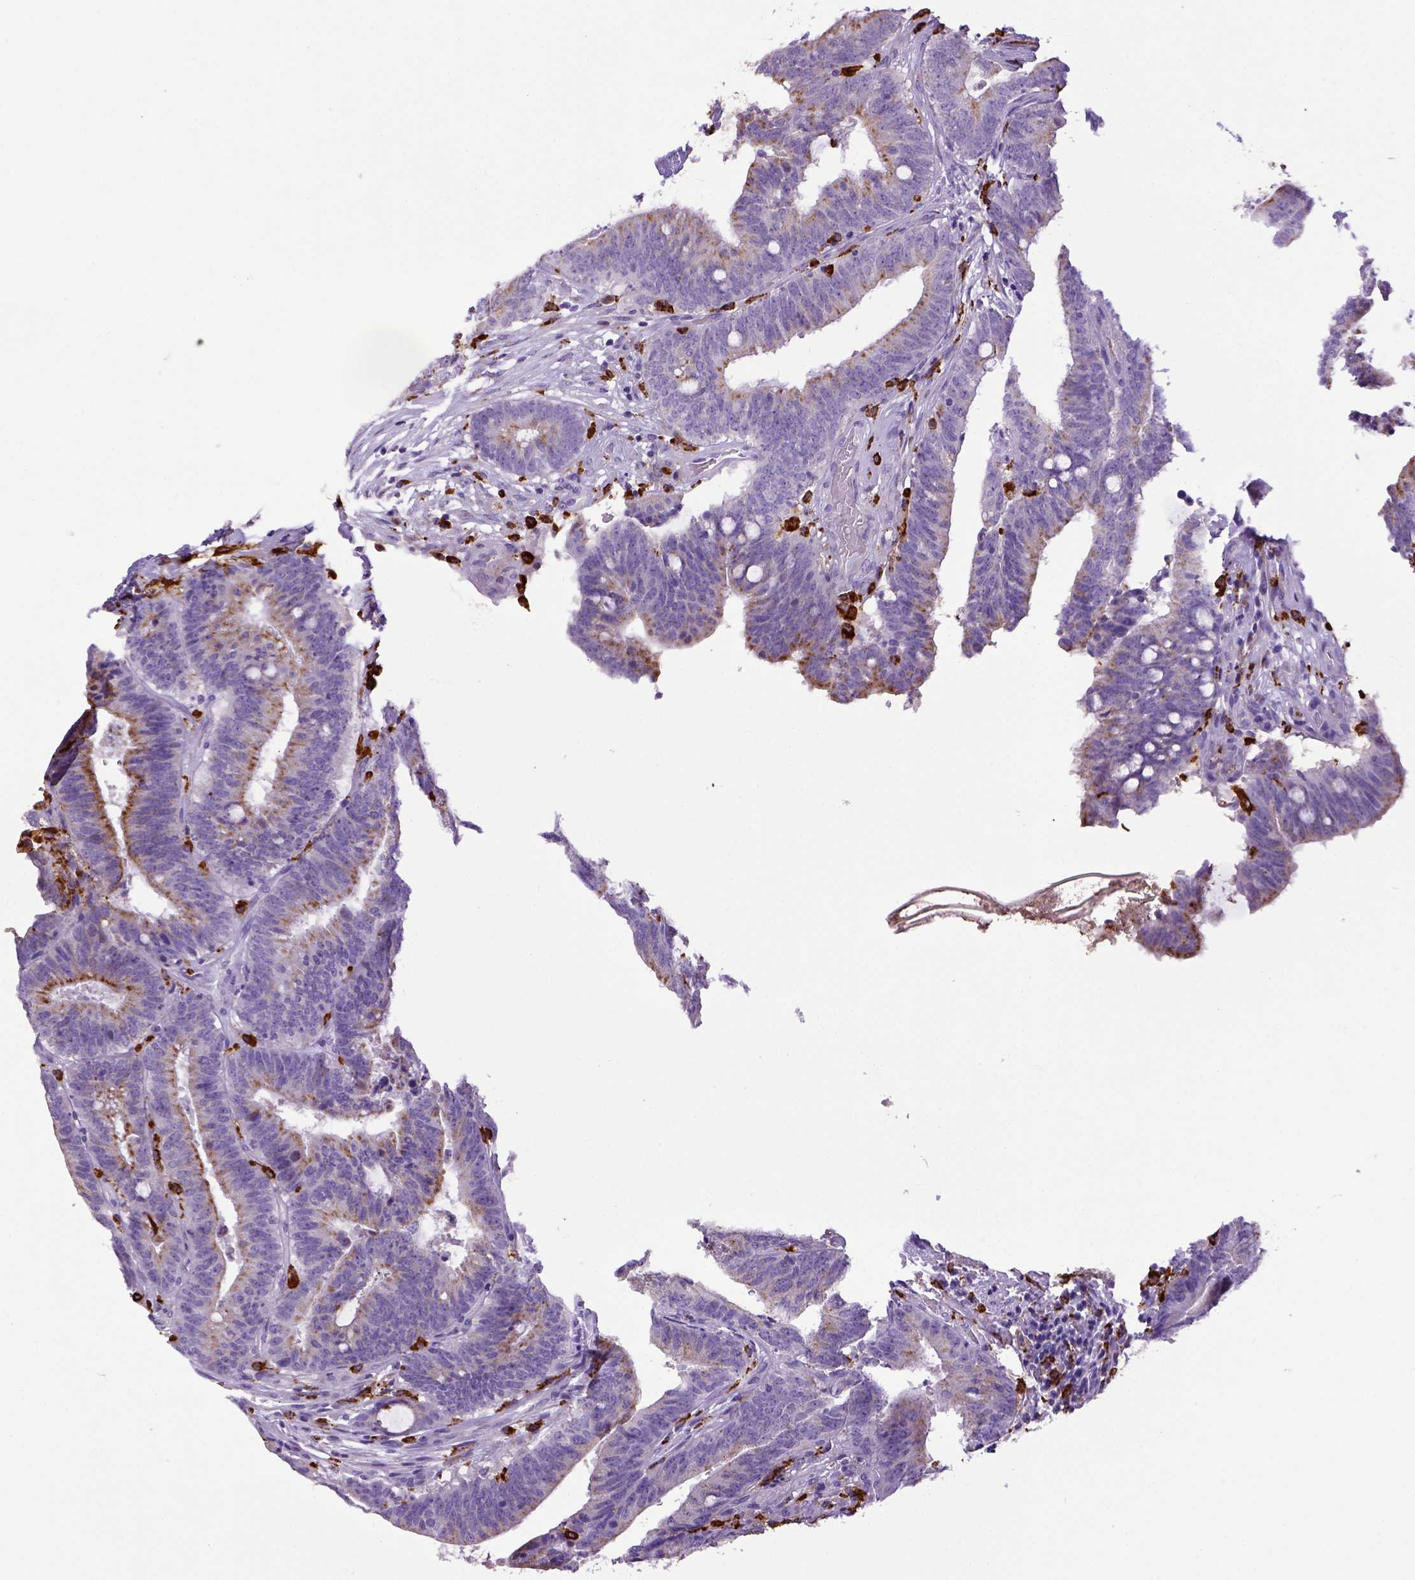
{"staining": {"intensity": "negative", "quantity": "none", "location": "none"}, "tissue": "colorectal cancer", "cell_type": "Tumor cells", "image_type": "cancer", "snomed": [{"axis": "morphology", "description": "Adenocarcinoma, NOS"}, {"axis": "topography", "description": "Colon"}], "caption": "IHC image of human adenocarcinoma (colorectal) stained for a protein (brown), which shows no staining in tumor cells.", "gene": "CD68", "patient": {"sex": "female", "age": 43}}